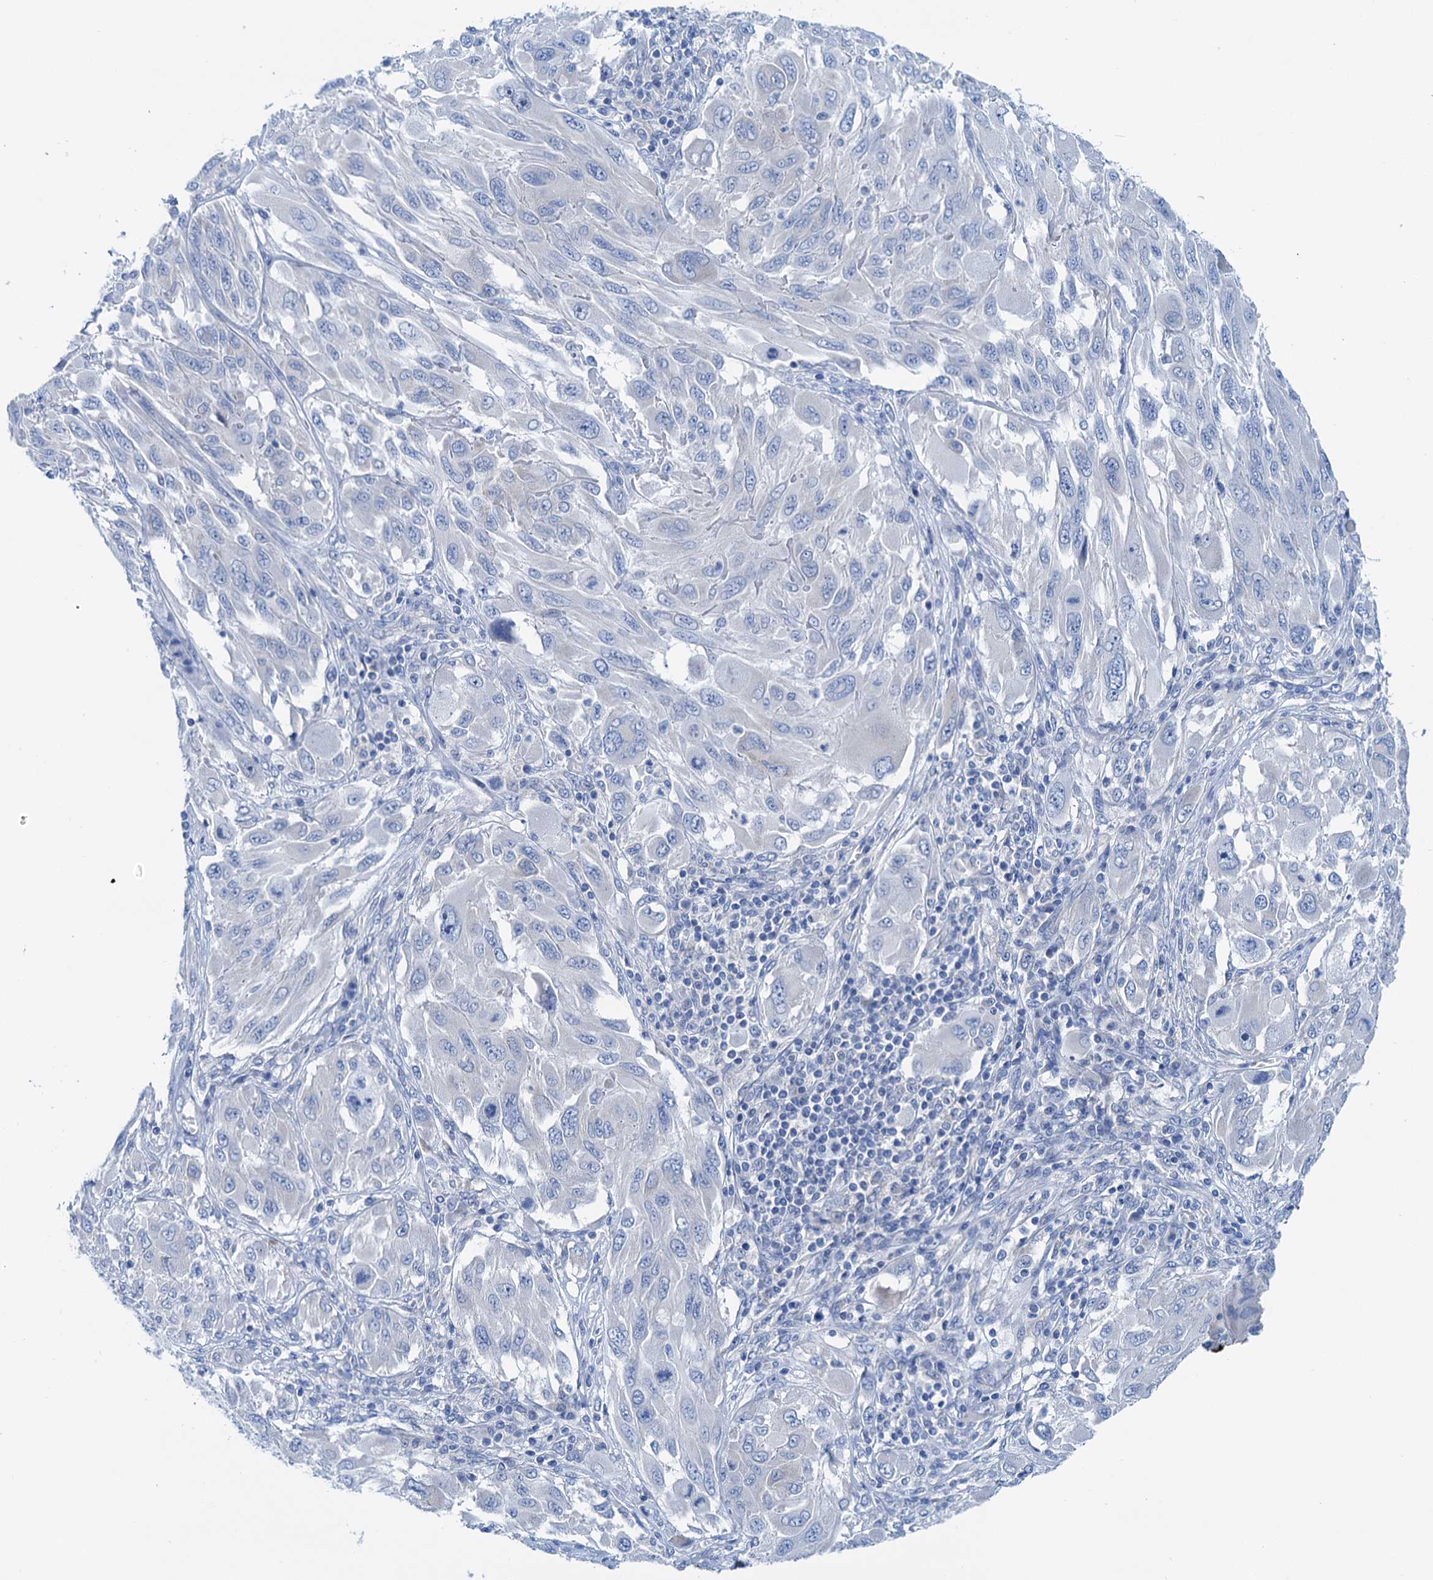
{"staining": {"intensity": "negative", "quantity": "none", "location": "none"}, "tissue": "melanoma", "cell_type": "Tumor cells", "image_type": "cancer", "snomed": [{"axis": "morphology", "description": "Malignant melanoma, NOS"}, {"axis": "topography", "description": "Skin"}], "caption": "Malignant melanoma was stained to show a protein in brown. There is no significant positivity in tumor cells.", "gene": "KNDC1", "patient": {"sex": "female", "age": 91}}